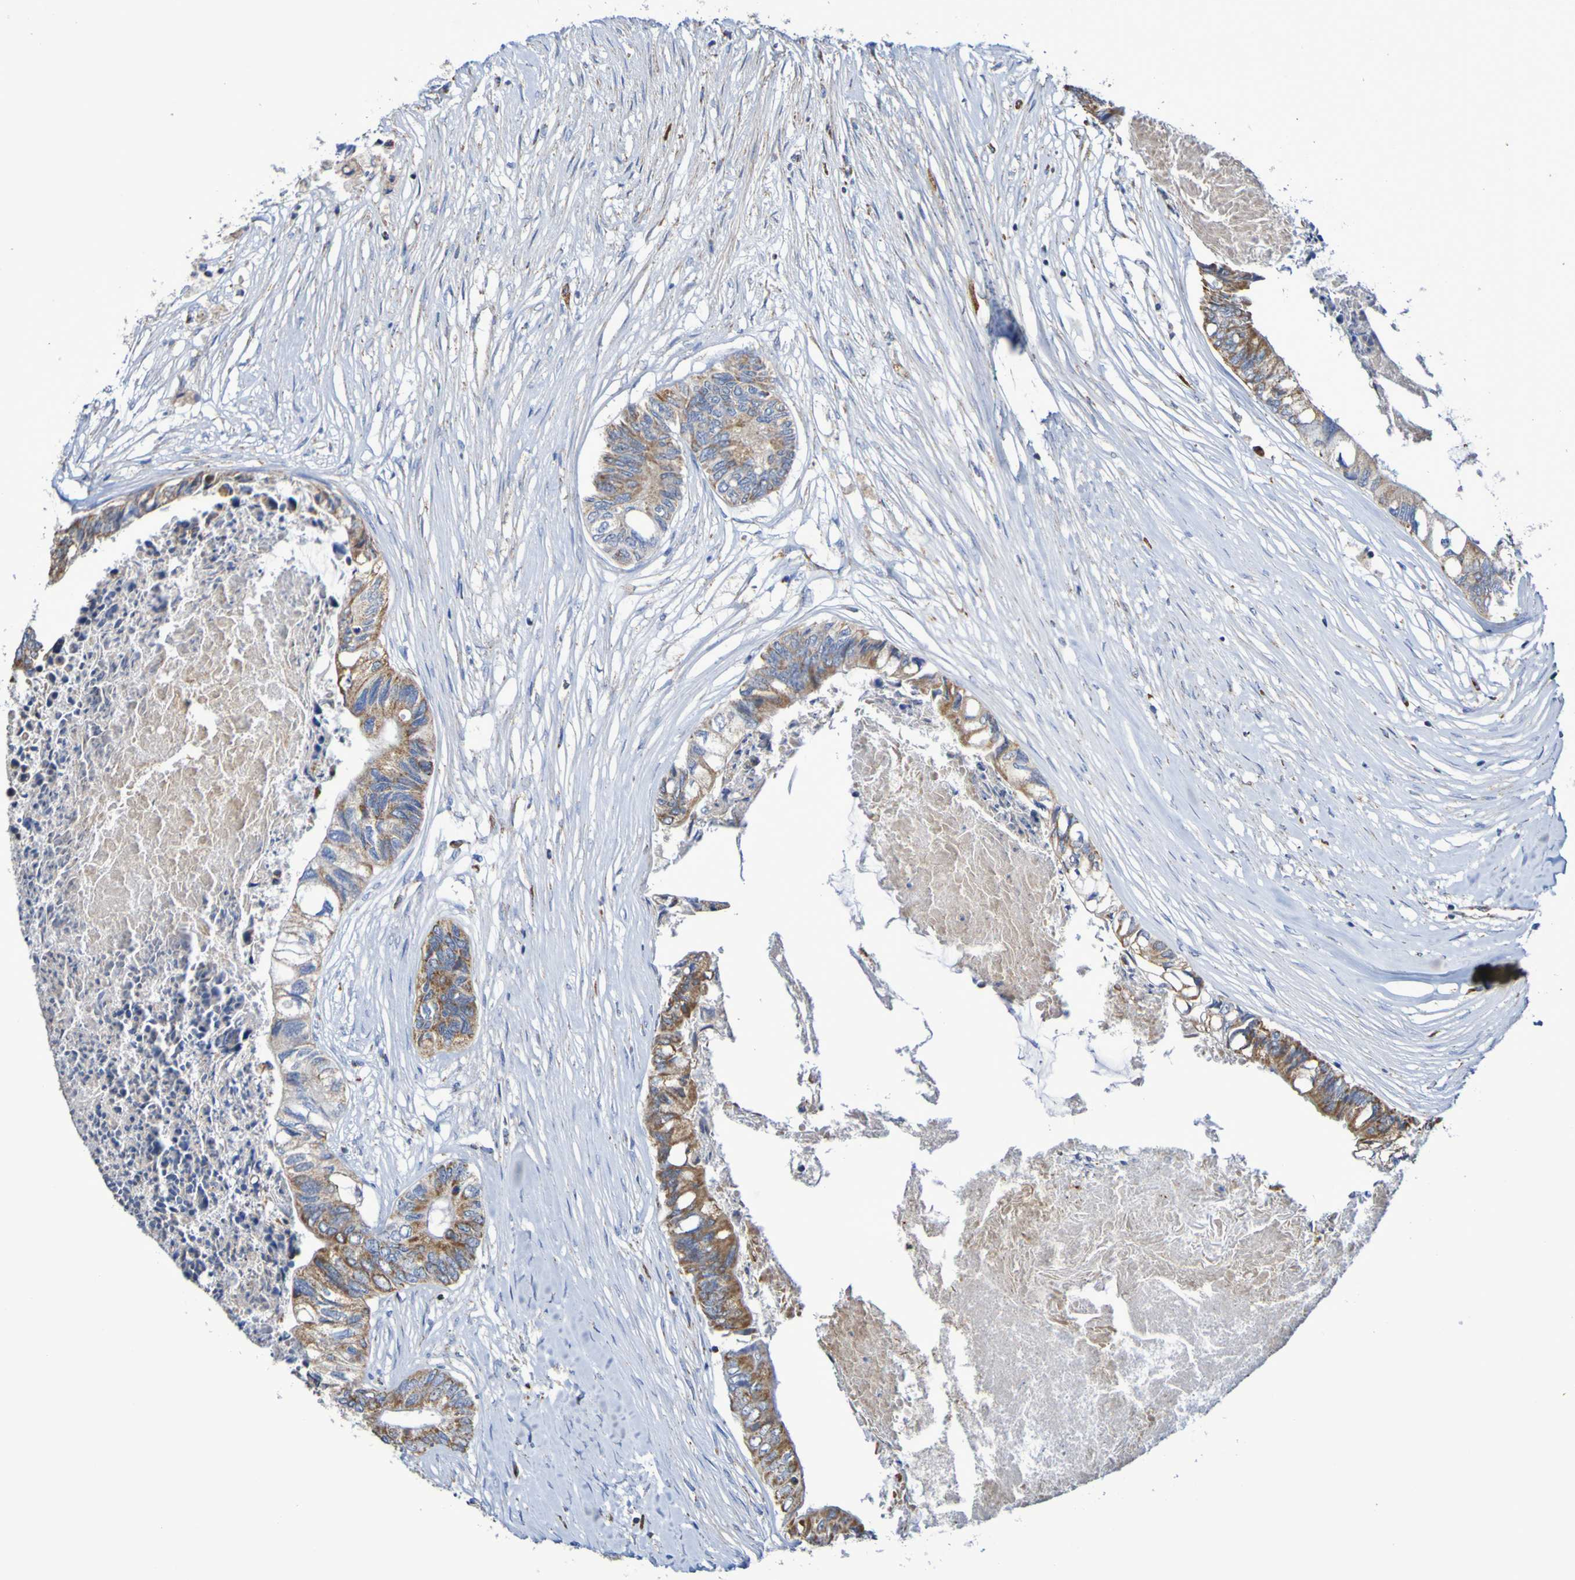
{"staining": {"intensity": "moderate", "quantity": ">75%", "location": "cytoplasmic/membranous"}, "tissue": "colorectal cancer", "cell_type": "Tumor cells", "image_type": "cancer", "snomed": [{"axis": "morphology", "description": "Adenocarcinoma, NOS"}, {"axis": "topography", "description": "Rectum"}], "caption": "The micrograph displays staining of colorectal cancer (adenocarcinoma), revealing moderate cytoplasmic/membranous protein positivity (brown color) within tumor cells.", "gene": "CNTN2", "patient": {"sex": "male", "age": 63}}